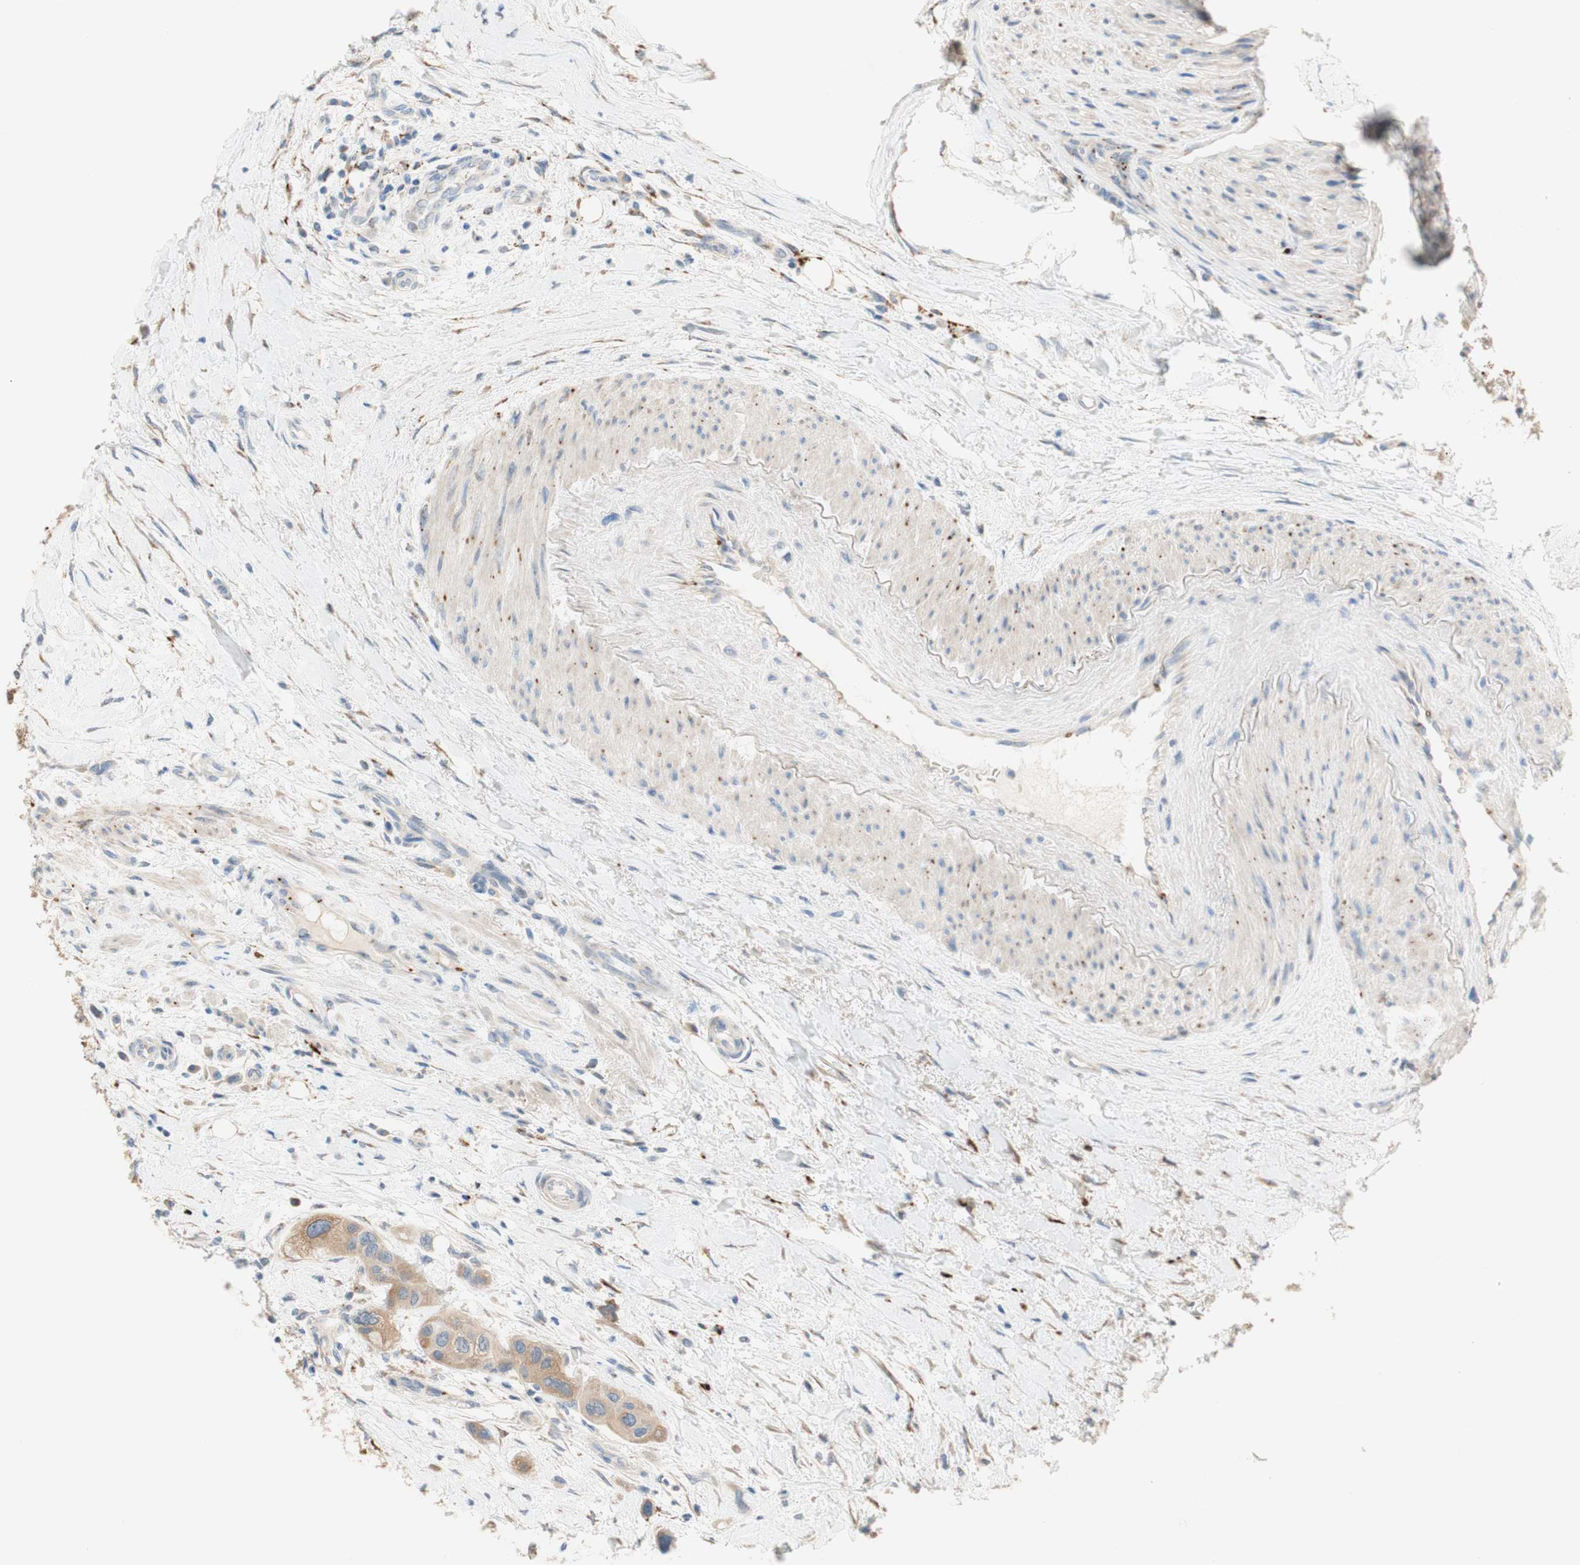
{"staining": {"intensity": "weak", "quantity": ">75%", "location": "cytoplasmic/membranous"}, "tissue": "urothelial cancer", "cell_type": "Tumor cells", "image_type": "cancer", "snomed": [{"axis": "morphology", "description": "Urothelial carcinoma, High grade"}, {"axis": "topography", "description": "Urinary bladder"}], "caption": "Approximately >75% of tumor cells in urothelial cancer display weak cytoplasmic/membranous protein staining as visualized by brown immunohistochemical staining.", "gene": "PTPN21", "patient": {"sex": "female", "age": 56}}